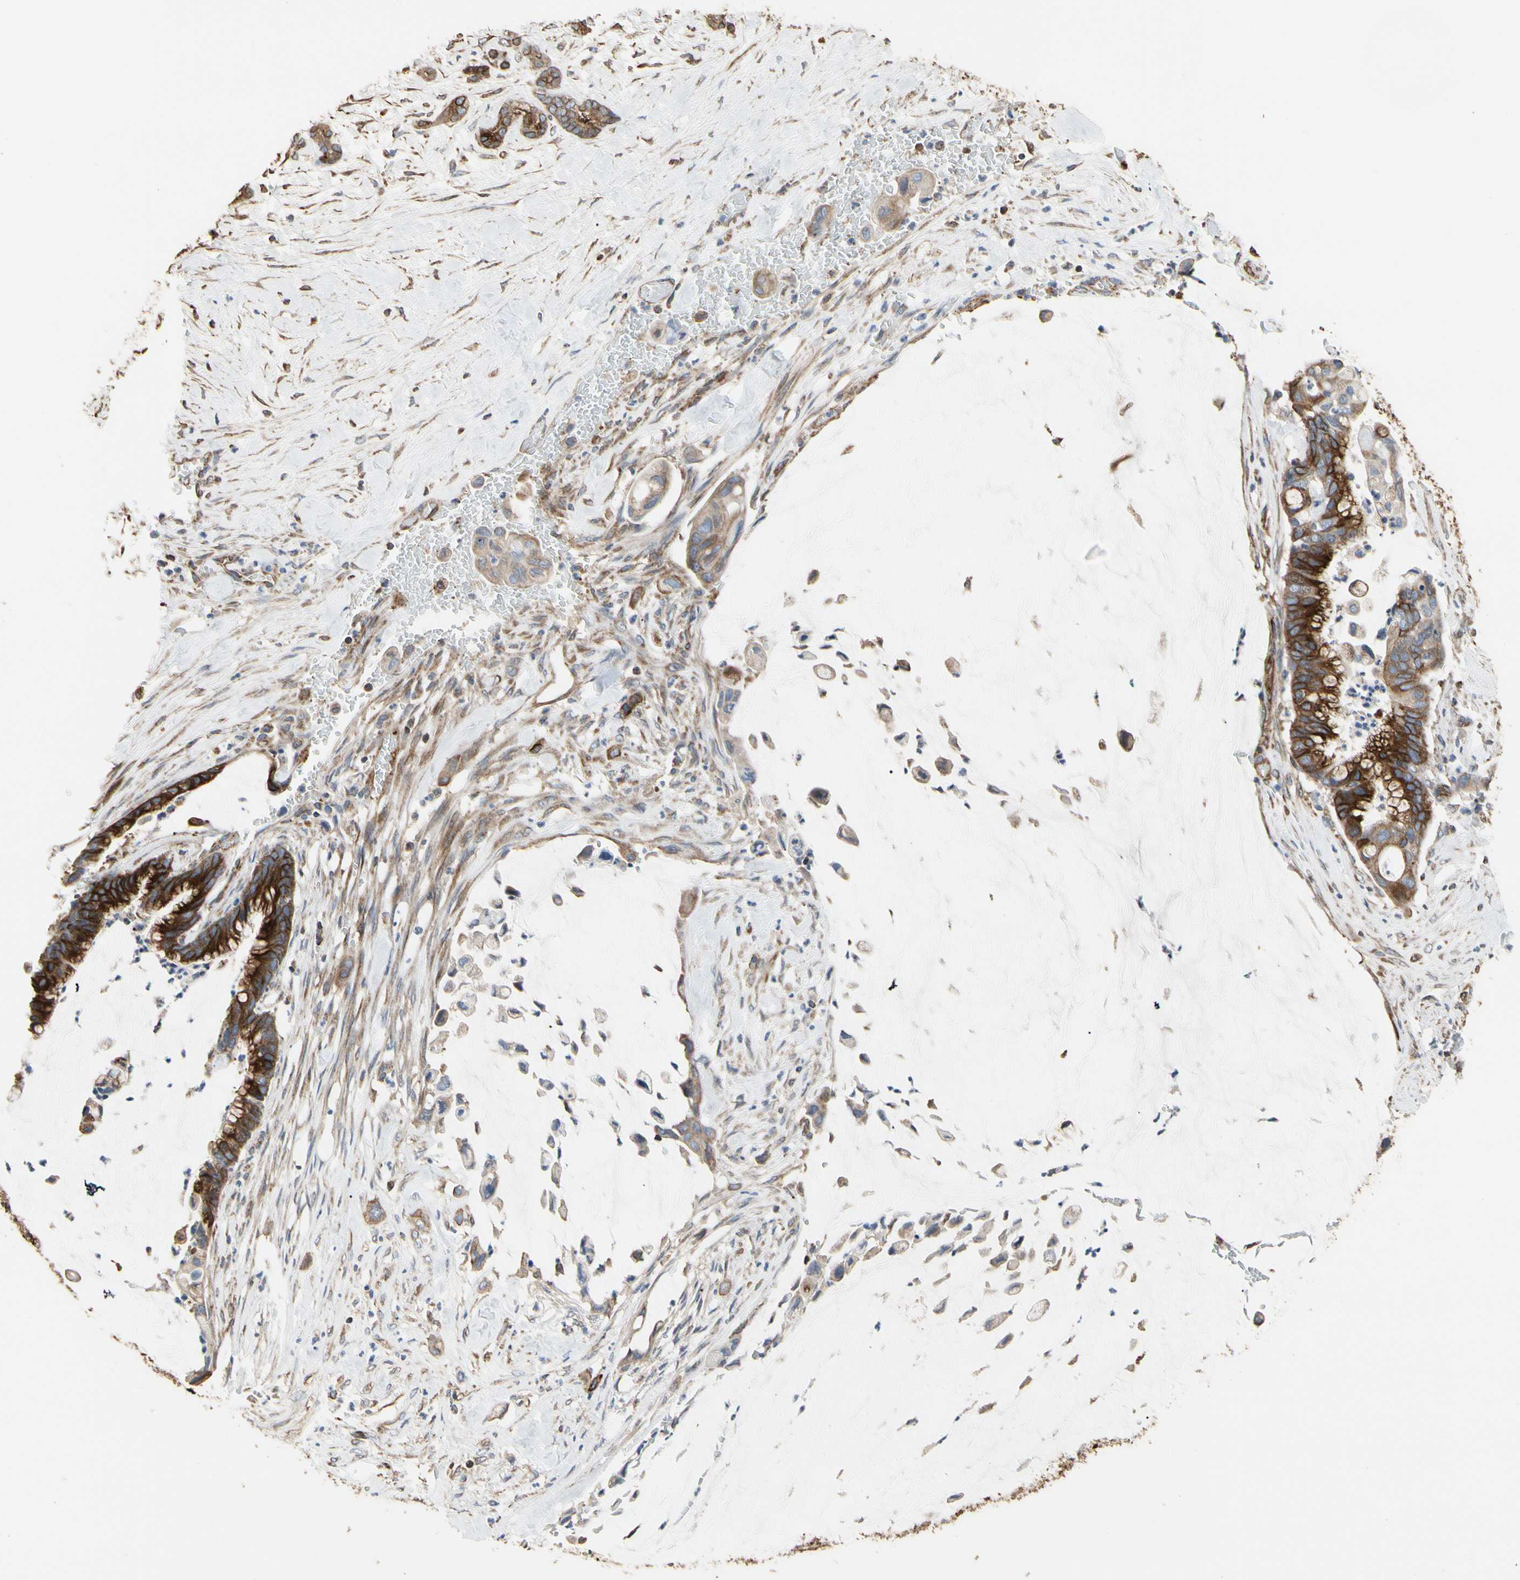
{"staining": {"intensity": "strong", "quantity": "<25%", "location": "cytoplasmic/membranous"}, "tissue": "pancreatic cancer", "cell_type": "Tumor cells", "image_type": "cancer", "snomed": [{"axis": "morphology", "description": "Adenocarcinoma, NOS"}, {"axis": "topography", "description": "Pancreas"}], "caption": "This micrograph demonstrates pancreatic cancer (adenocarcinoma) stained with immunohistochemistry (IHC) to label a protein in brown. The cytoplasmic/membranous of tumor cells show strong positivity for the protein. Nuclei are counter-stained blue.", "gene": "TUBA1A", "patient": {"sex": "male", "age": 41}}